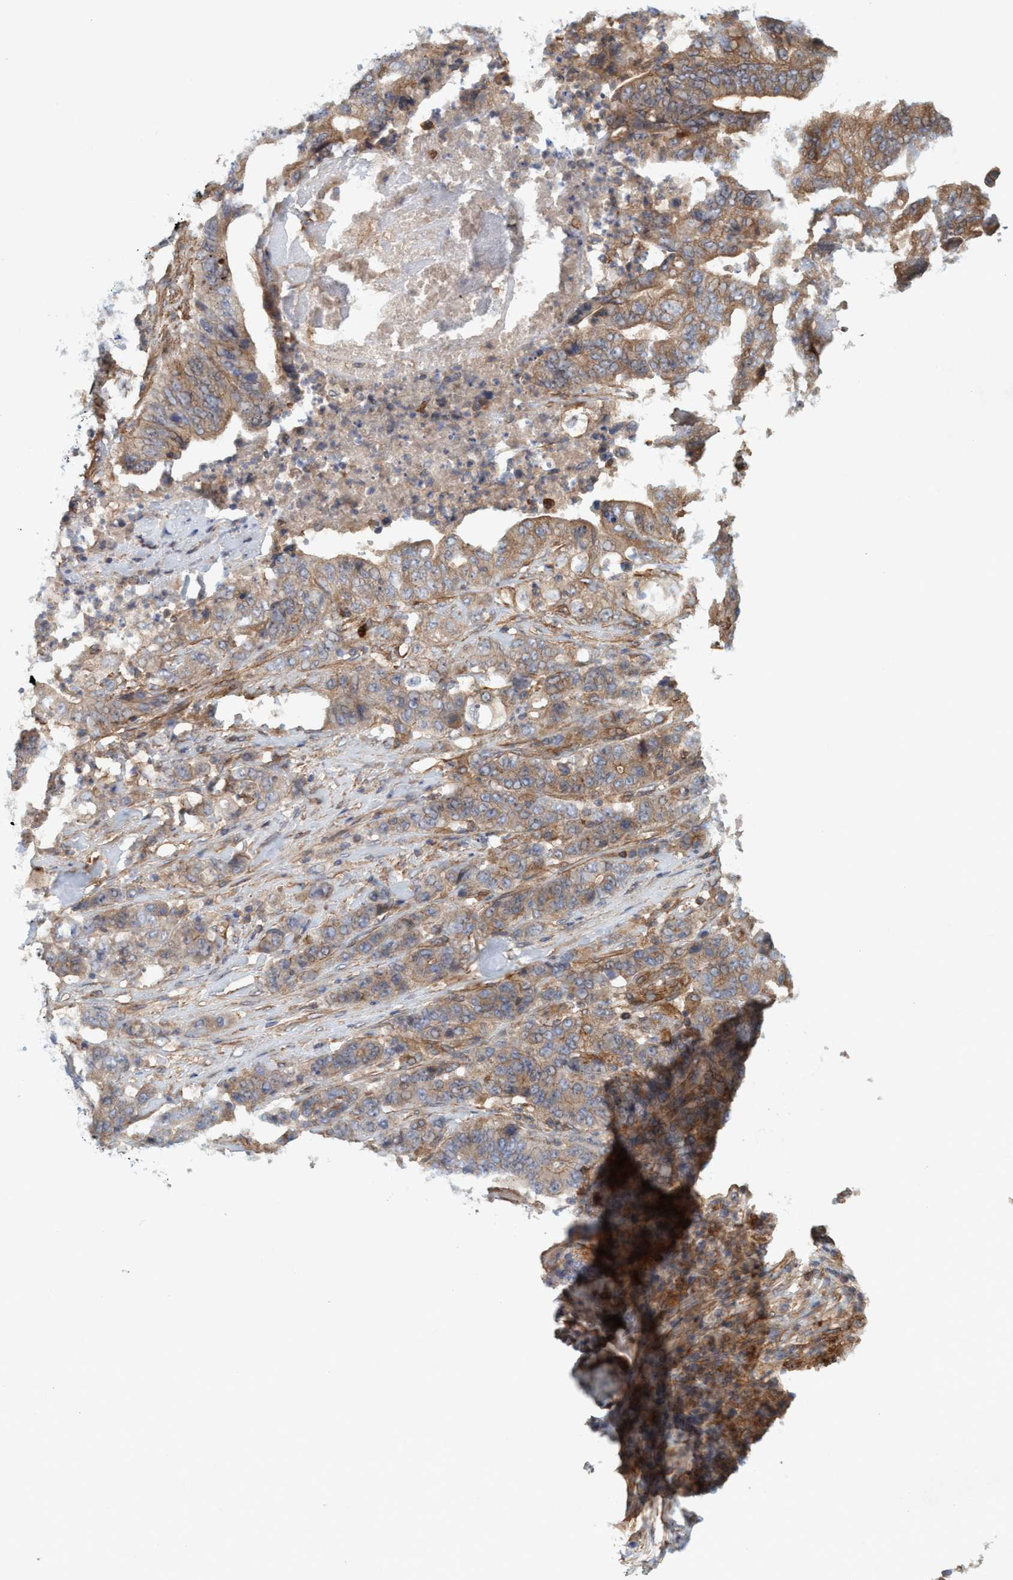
{"staining": {"intensity": "moderate", "quantity": "25%-75%", "location": "cytoplasmic/membranous"}, "tissue": "stomach cancer", "cell_type": "Tumor cells", "image_type": "cancer", "snomed": [{"axis": "morphology", "description": "Adenocarcinoma, NOS"}, {"axis": "topography", "description": "Stomach"}], "caption": "Moderate cytoplasmic/membranous protein staining is present in approximately 25%-75% of tumor cells in stomach cancer (adenocarcinoma).", "gene": "SPECC1", "patient": {"sex": "female", "age": 73}}